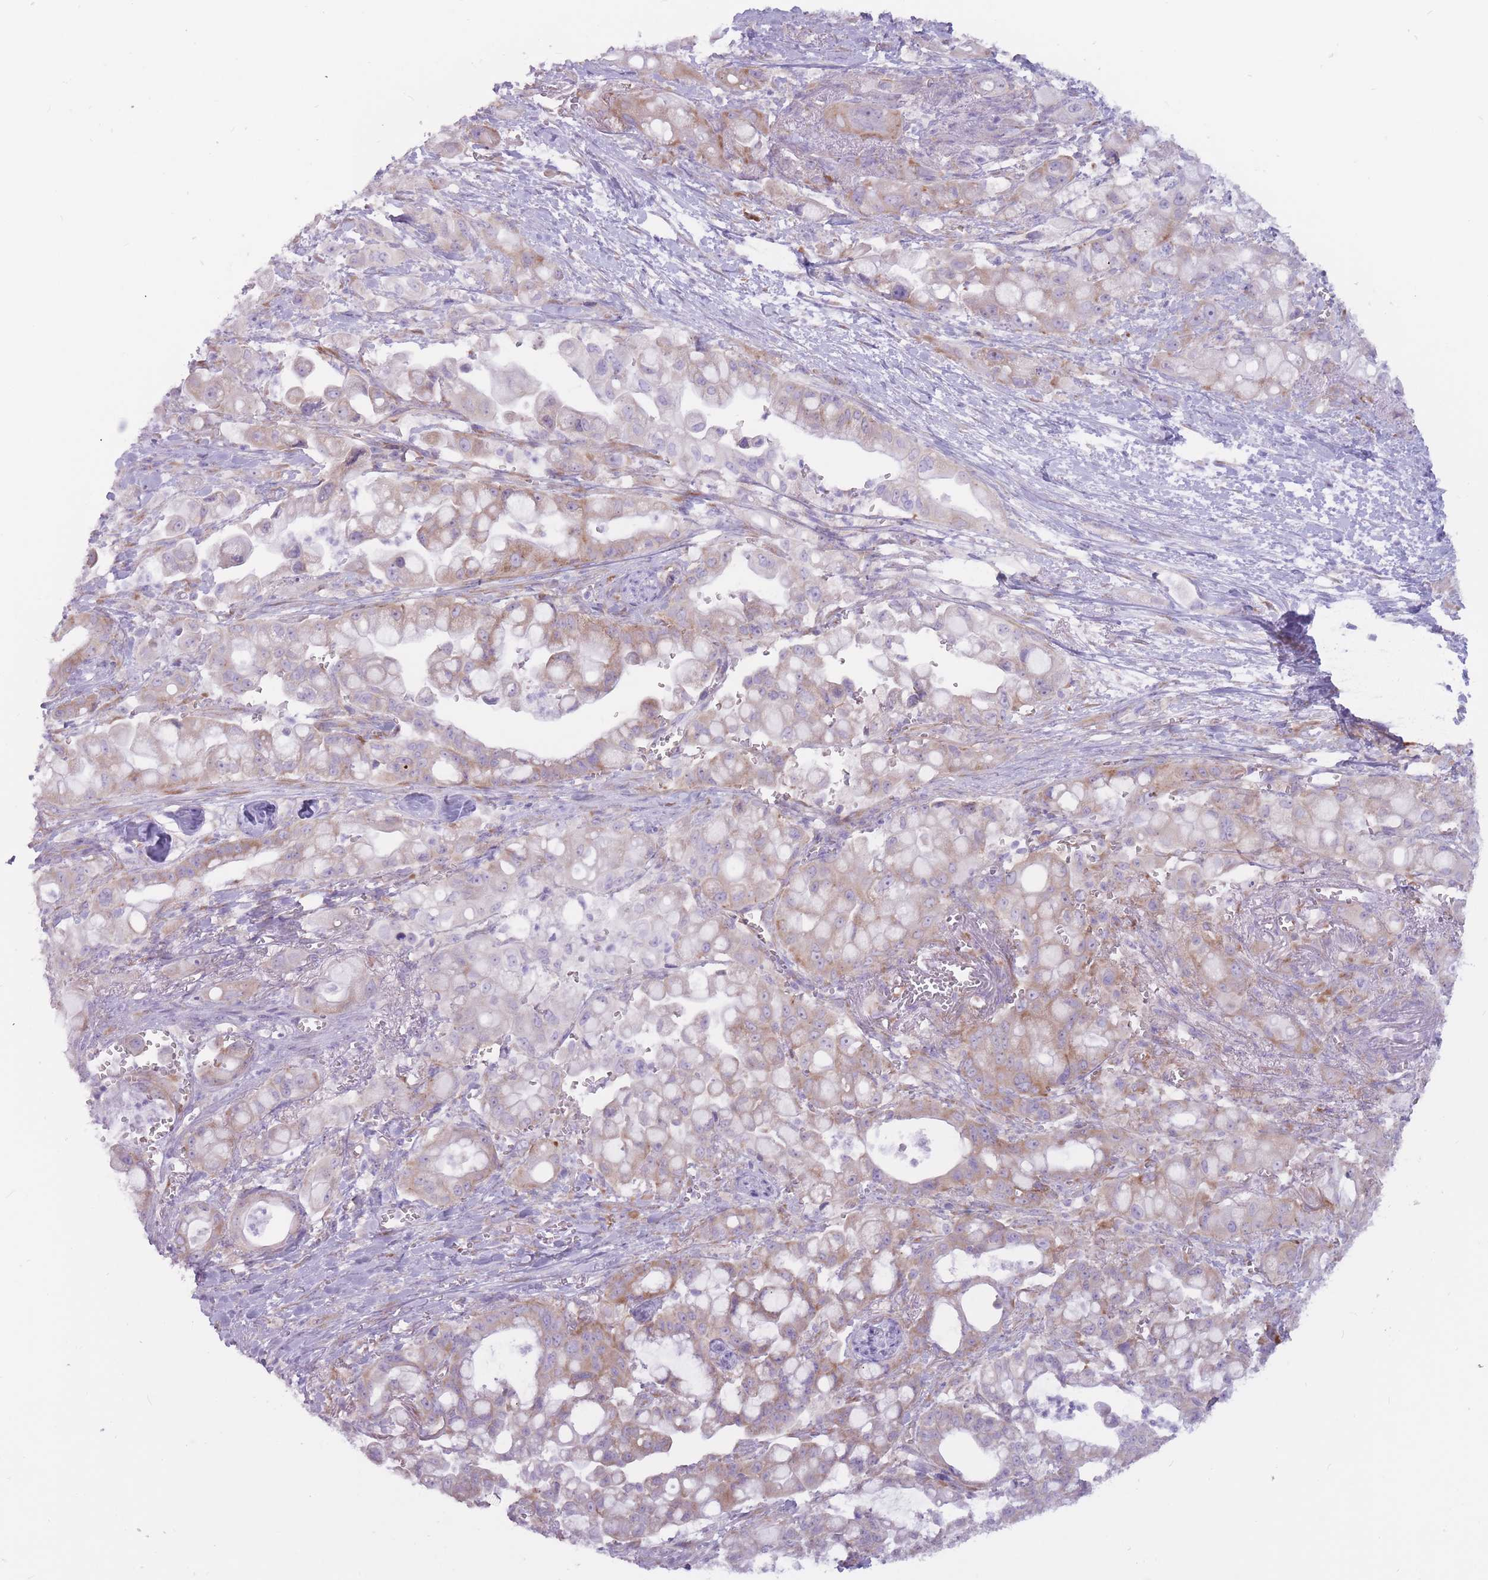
{"staining": {"intensity": "moderate", "quantity": "25%-75%", "location": "cytoplasmic/membranous"}, "tissue": "pancreatic cancer", "cell_type": "Tumor cells", "image_type": "cancer", "snomed": [{"axis": "morphology", "description": "Adenocarcinoma, NOS"}, {"axis": "topography", "description": "Pancreas"}], "caption": "A brown stain labels moderate cytoplasmic/membranous positivity of a protein in pancreatic cancer (adenocarcinoma) tumor cells.", "gene": "RPL18", "patient": {"sex": "male", "age": 68}}